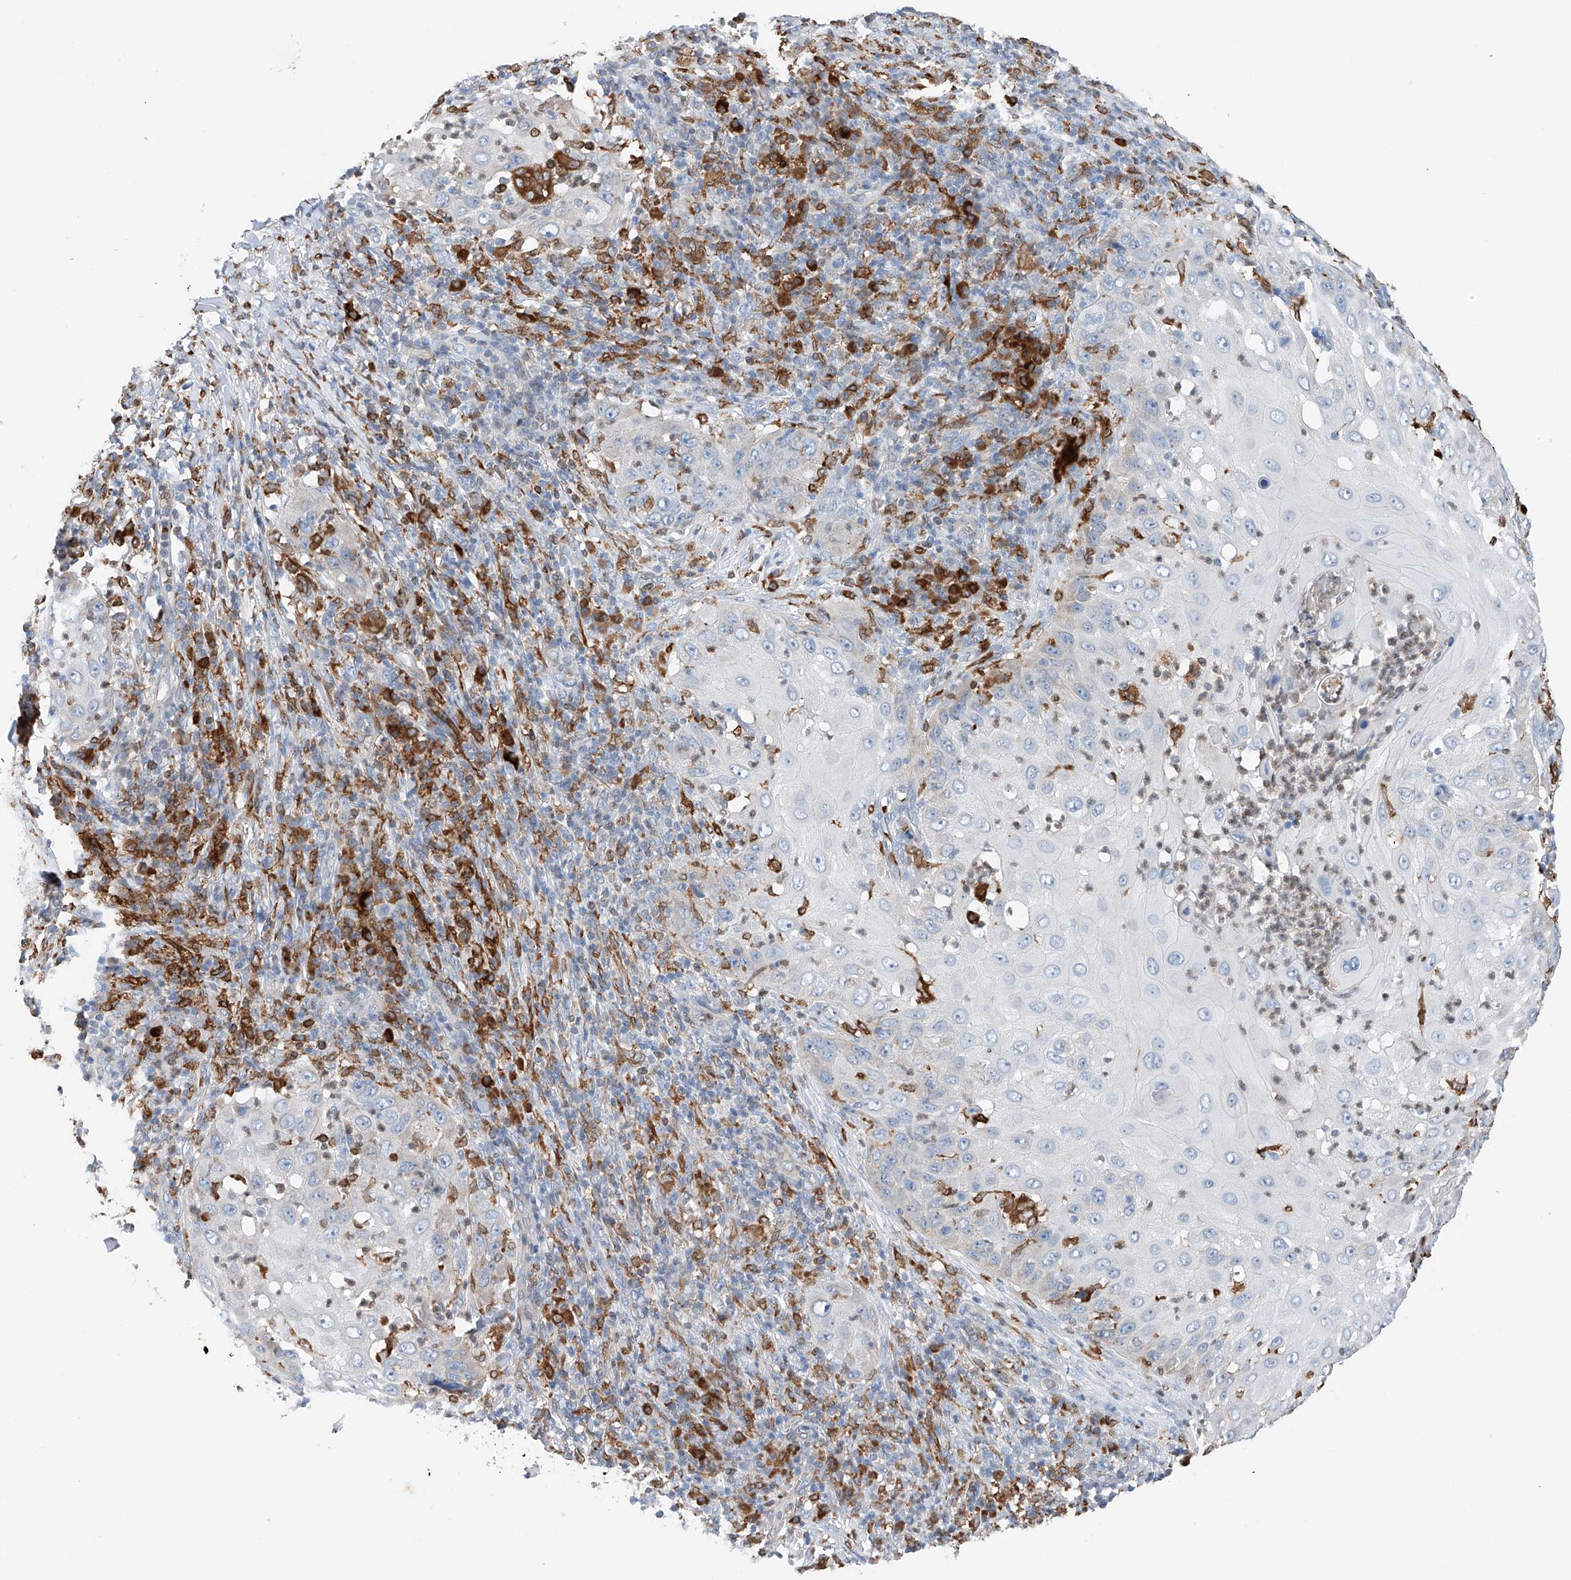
{"staining": {"intensity": "negative", "quantity": "none", "location": "none"}, "tissue": "skin cancer", "cell_type": "Tumor cells", "image_type": "cancer", "snomed": [{"axis": "morphology", "description": "Squamous cell carcinoma, NOS"}, {"axis": "topography", "description": "Skin"}], "caption": "Histopathology image shows no protein expression in tumor cells of skin cancer tissue.", "gene": "TBXAS1", "patient": {"sex": "female", "age": 44}}